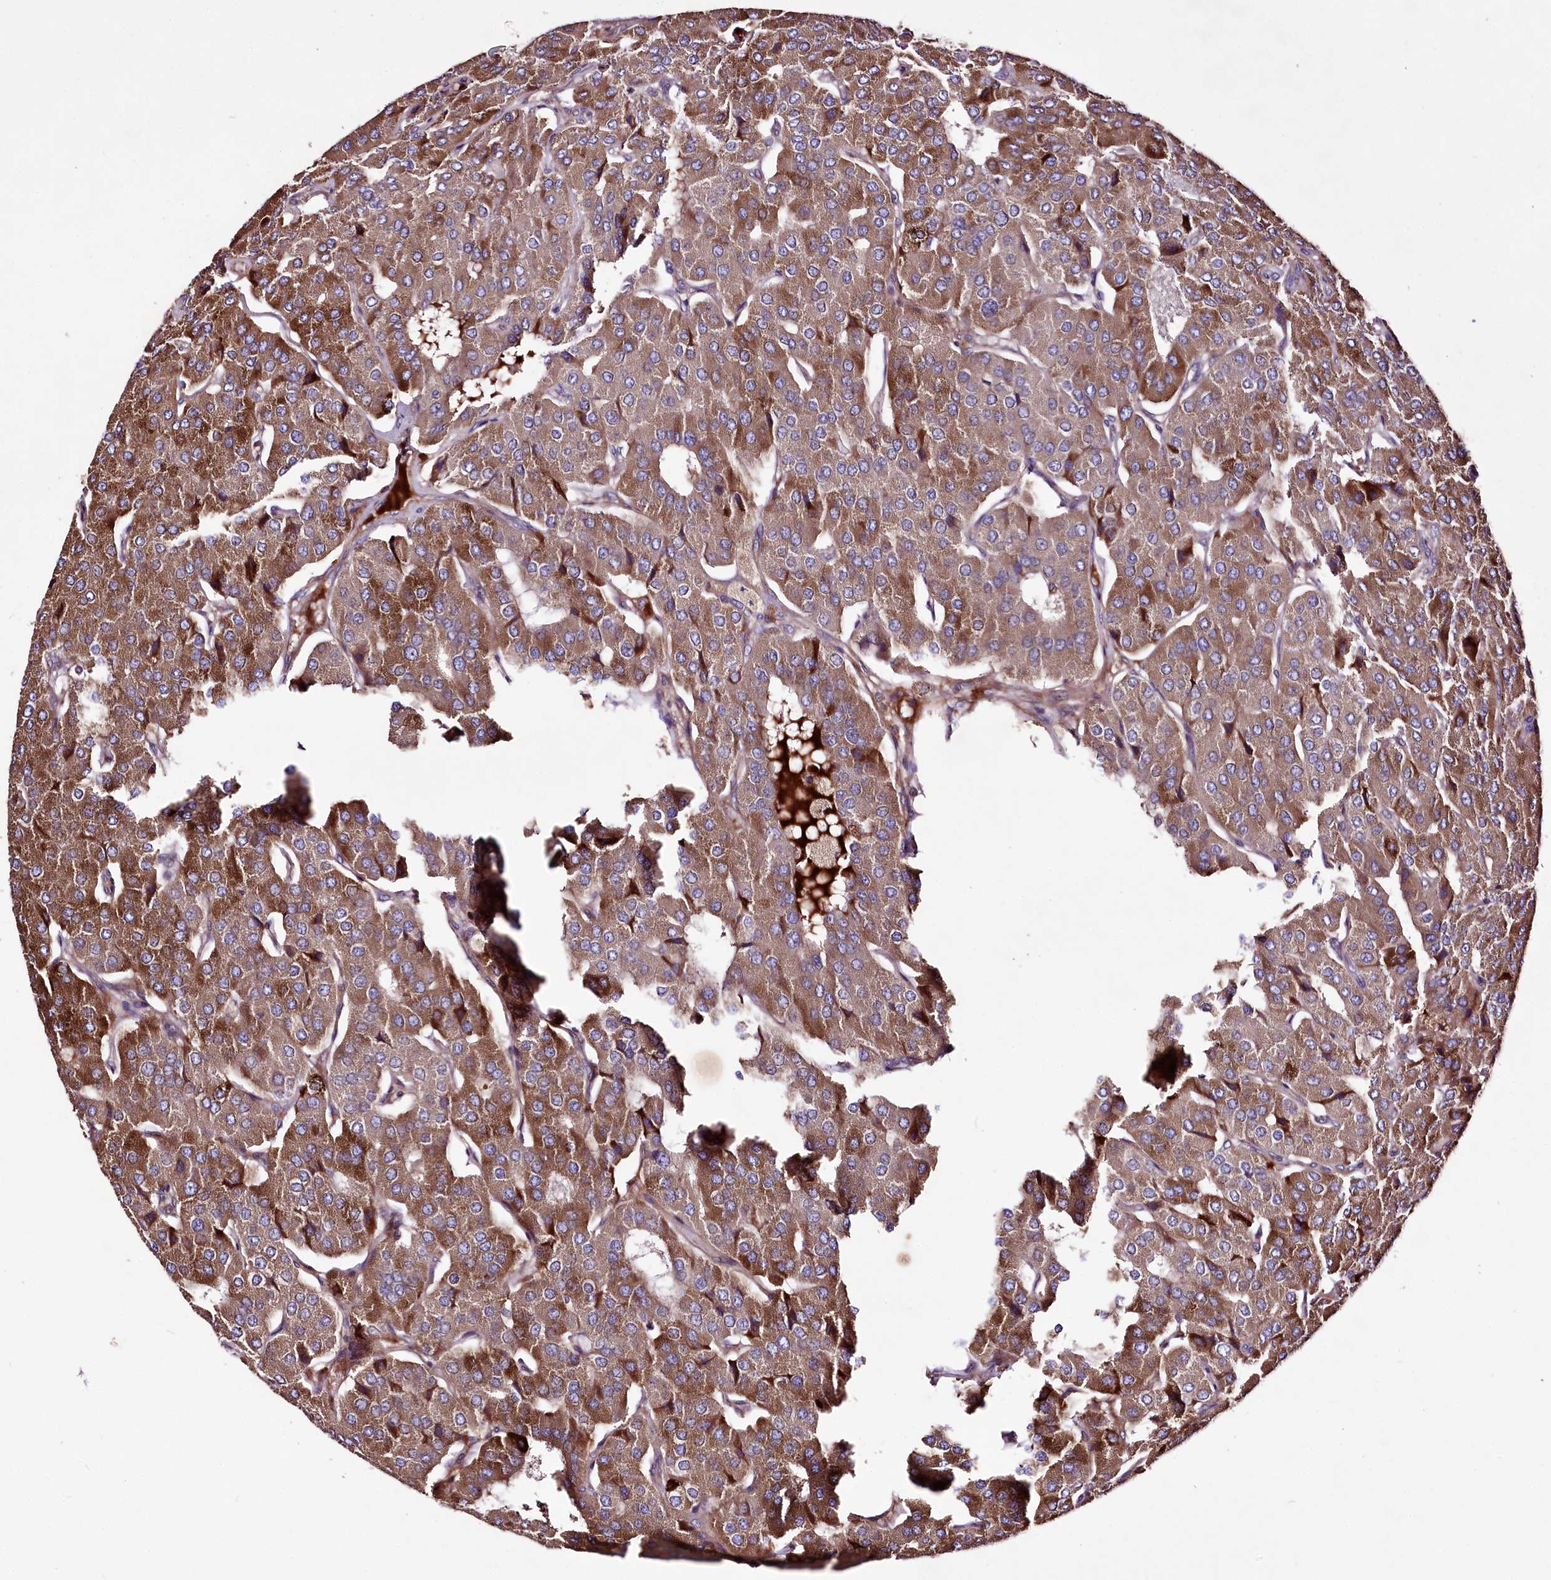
{"staining": {"intensity": "moderate", "quantity": ">75%", "location": "cytoplasmic/membranous"}, "tissue": "parathyroid gland", "cell_type": "Glandular cells", "image_type": "normal", "snomed": [{"axis": "morphology", "description": "Normal tissue, NOS"}, {"axis": "morphology", "description": "Adenoma, NOS"}, {"axis": "topography", "description": "Parathyroid gland"}], "caption": "Moderate cytoplasmic/membranous staining for a protein is appreciated in about >75% of glandular cells of unremarkable parathyroid gland using immunohistochemistry (IHC).", "gene": "WWC1", "patient": {"sex": "female", "age": 86}}